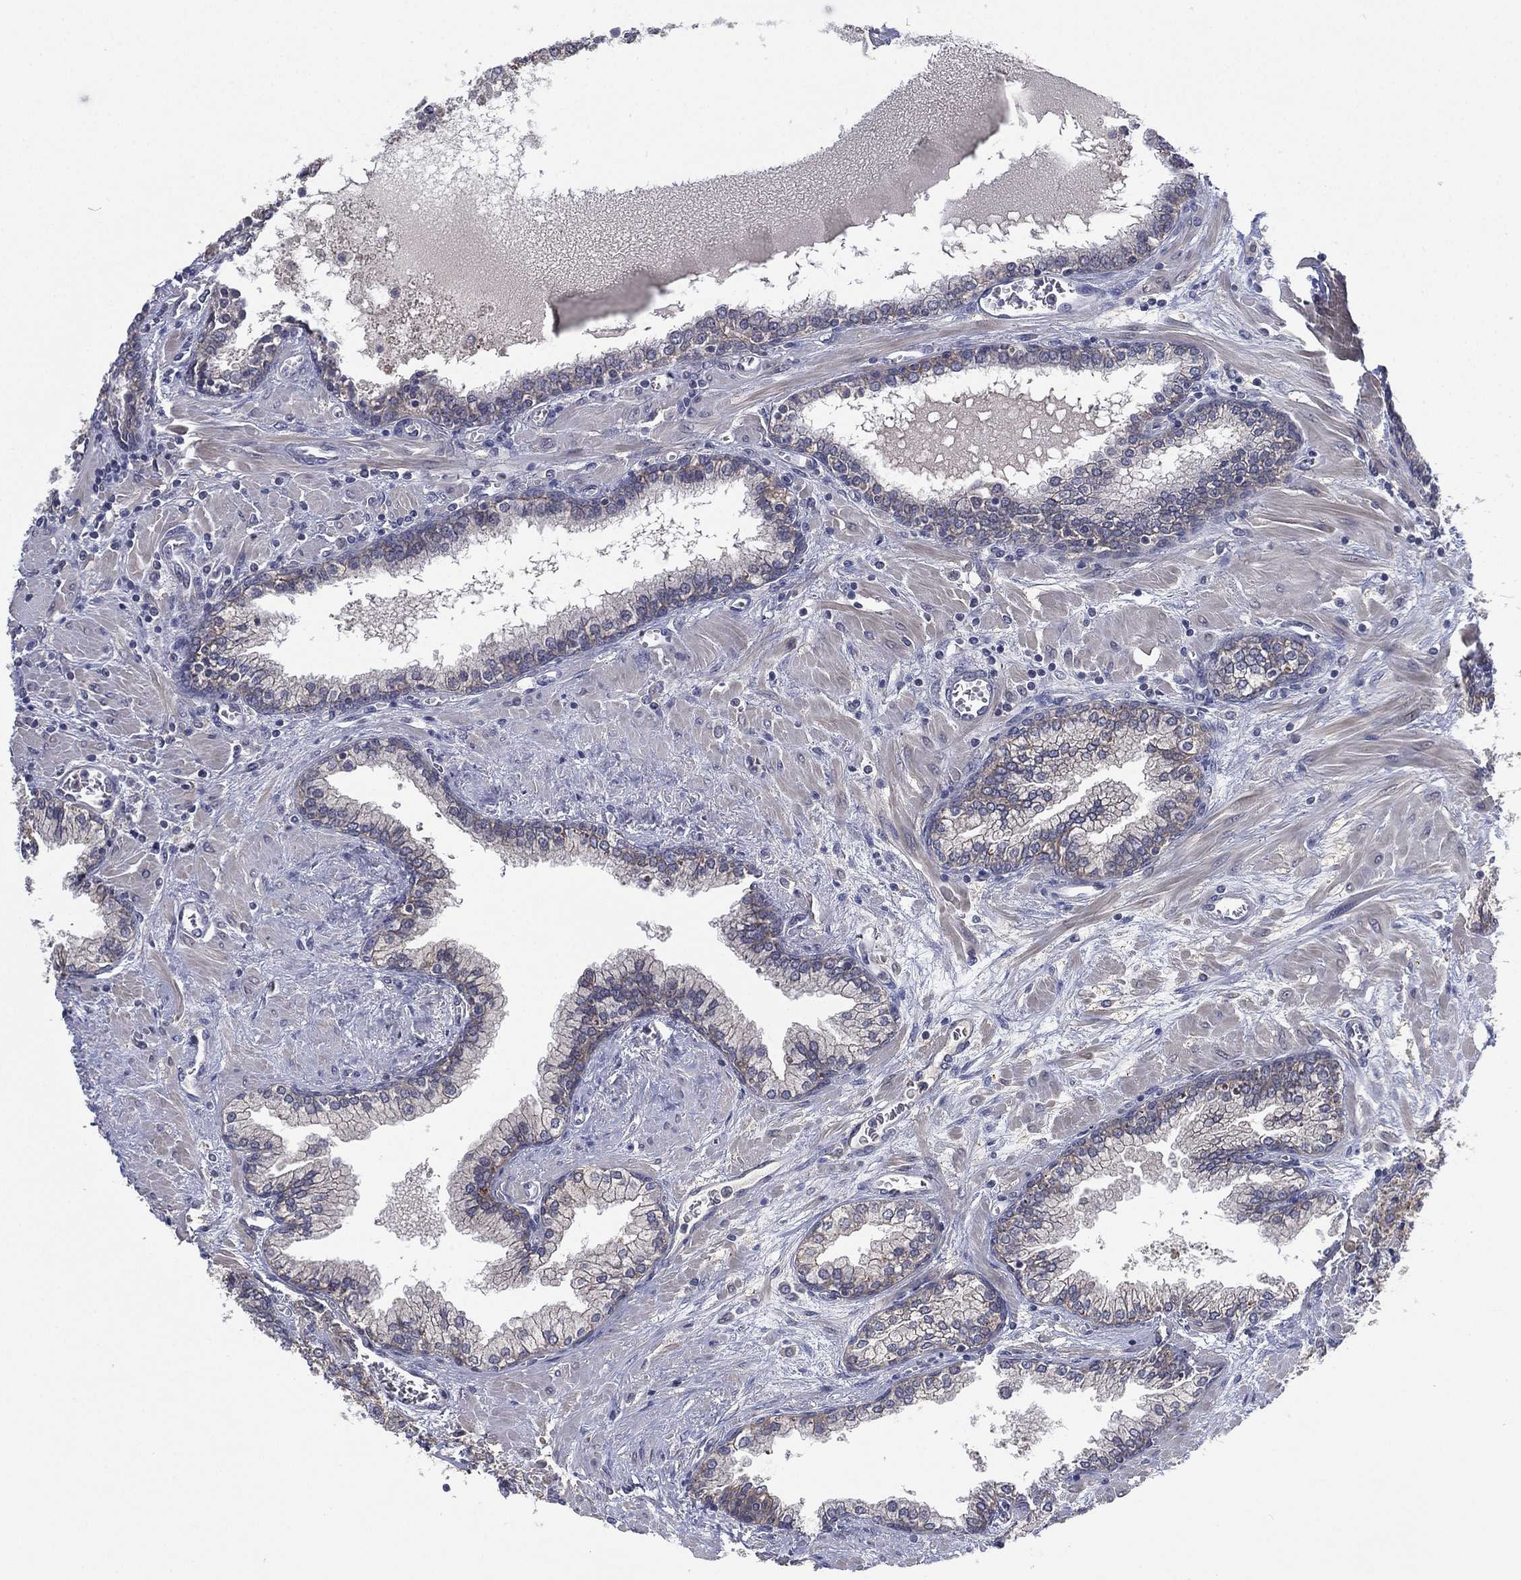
{"staining": {"intensity": "moderate", "quantity": "<25%", "location": "cytoplasmic/membranous"}, "tissue": "prostate cancer", "cell_type": "Tumor cells", "image_type": "cancer", "snomed": [{"axis": "morphology", "description": "Adenocarcinoma, NOS"}, {"axis": "topography", "description": "Prostate and seminal vesicle, NOS"}, {"axis": "topography", "description": "Prostate"}], "caption": "Prostate adenocarcinoma was stained to show a protein in brown. There is low levels of moderate cytoplasmic/membranous positivity in about <25% of tumor cells.", "gene": "MPP7", "patient": {"sex": "male", "age": 62}}